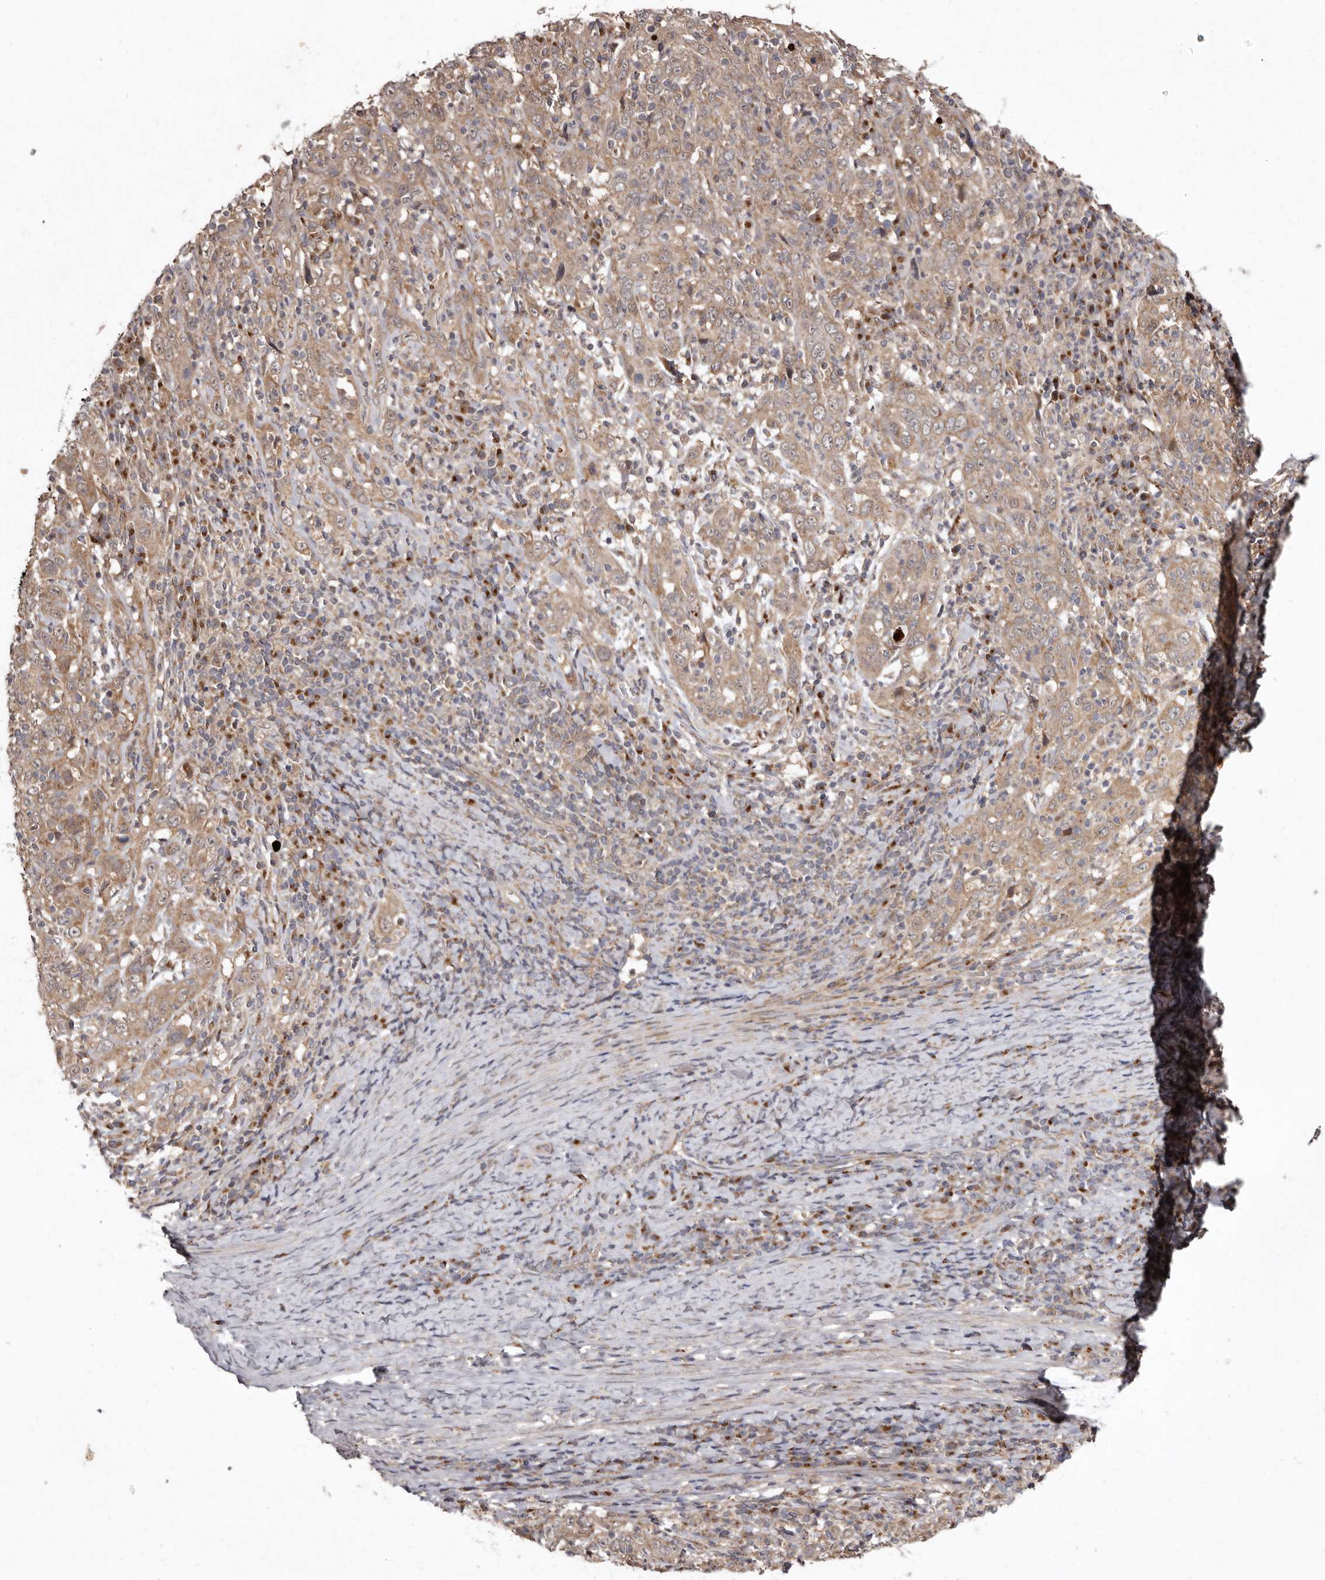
{"staining": {"intensity": "moderate", "quantity": ">75%", "location": "cytoplasmic/membranous"}, "tissue": "cervical cancer", "cell_type": "Tumor cells", "image_type": "cancer", "snomed": [{"axis": "morphology", "description": "Squamous cell carcinoma, NOS"}, {"axis": "topography", "description": "Cervix"}], "caption": "Immunohistochemistry staining of cervical cancer (squamous cell carcinoma), which exhibits medium levels of moderate cytoplasmic/membranous expression in about >75% of tumor cells indicating moderate cytoplasmic/membranous protein expression. The staining was performed using DAB (3,3'-diaminobenzidine) (brown) for protein detection and nuclei were counterstained in hematoxylin (blue).", "gene": "FLAD1", "patient": {"sex": "female", "age": 46}}